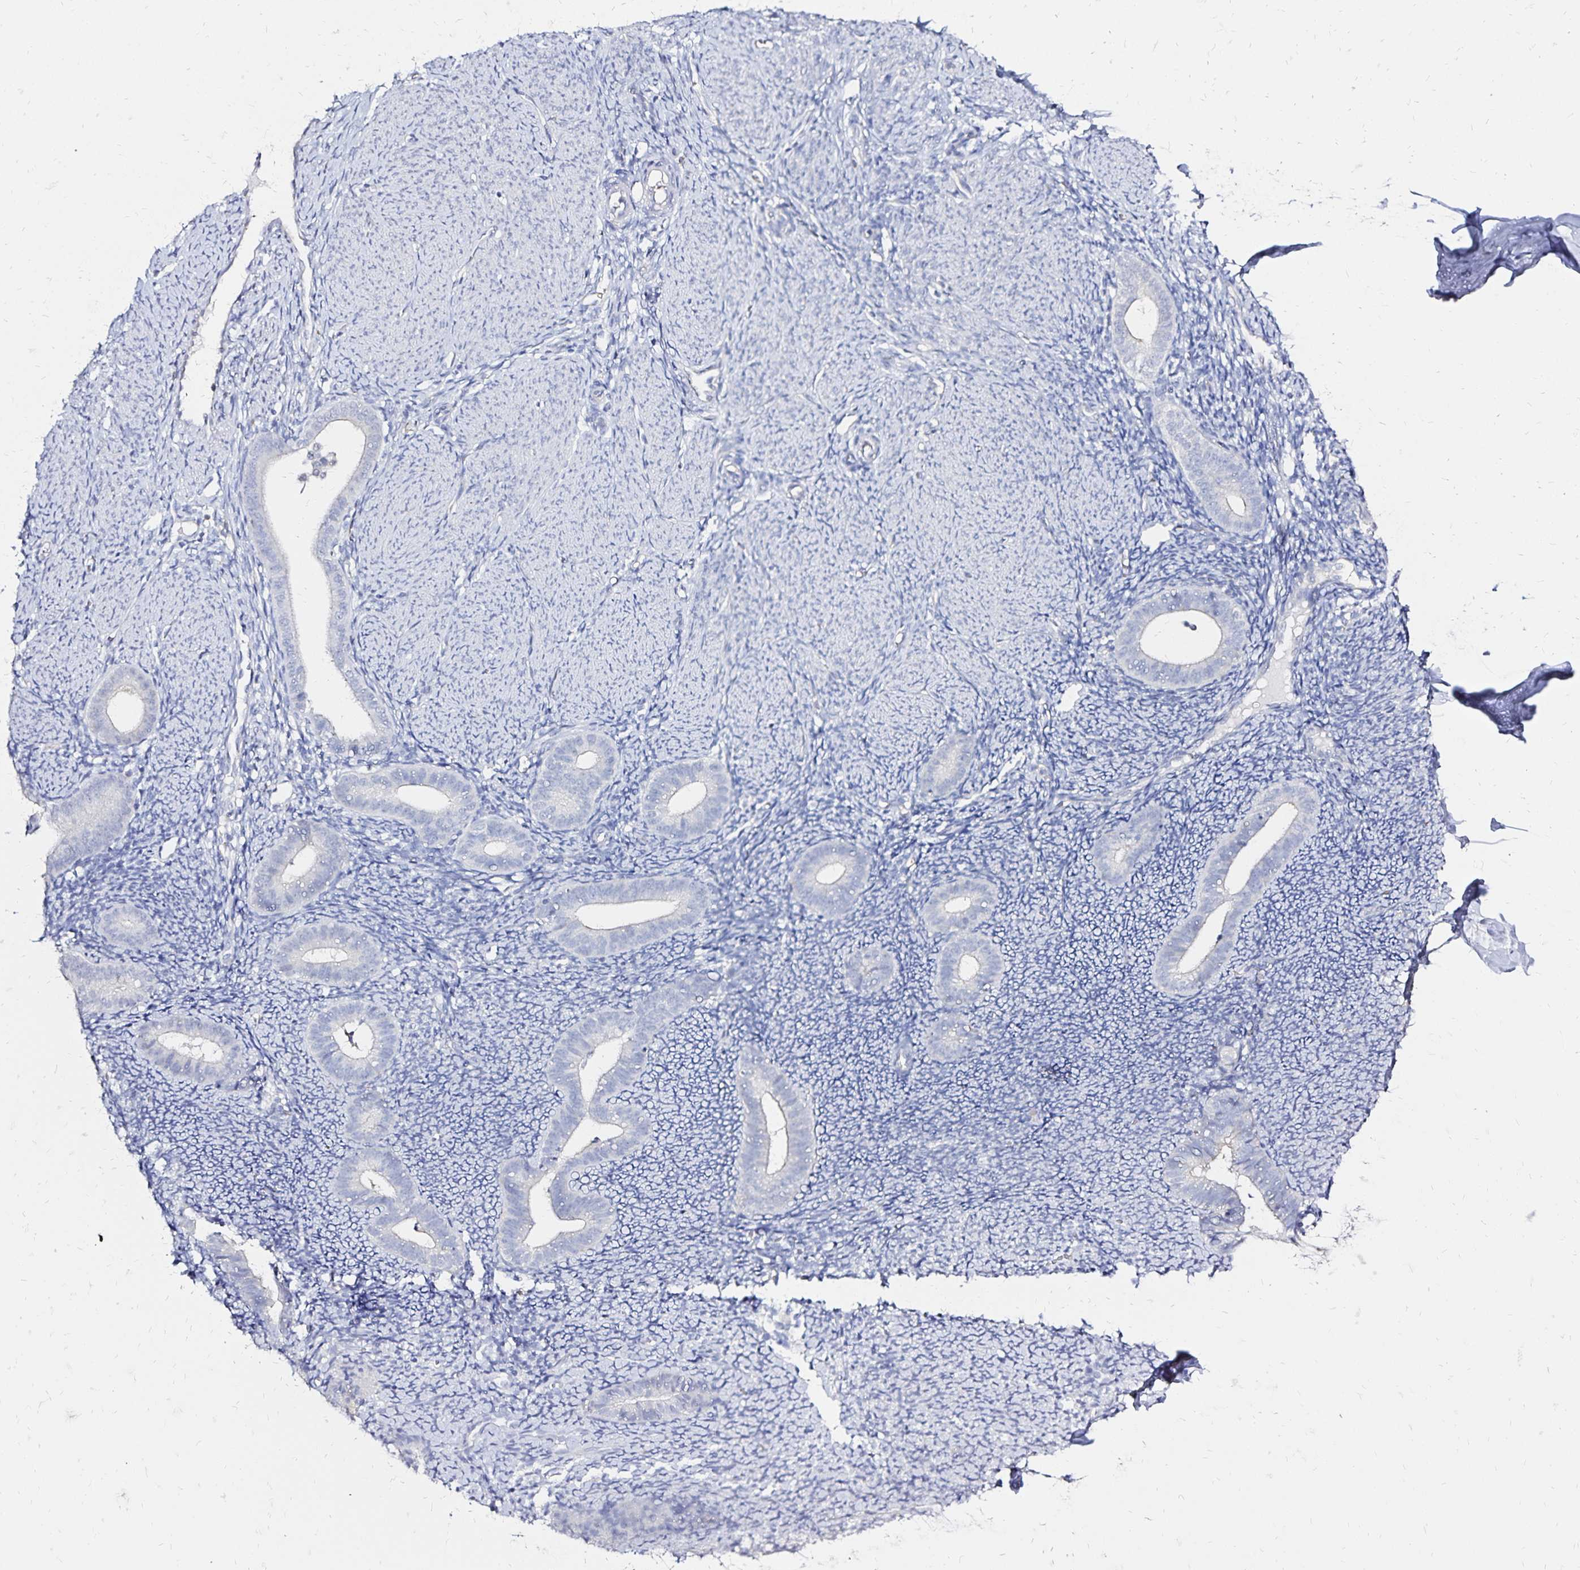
{"staining": {"intensity": "negative", "quantity": "none", "location": "none"}, "tissue": "endometrium", "cell_type": "Cells in endometrial stroma", "image_type": "normal", "snomed": [{"axis": "morphology", "description": "Normal tissue, NOS"}, {"axis": "topography", "description": "Endometrium"}], "caption": "This is an immunohistochemistry image of normal endometrium. There is no expression in cells in endometrial stroma.", "gene": "SLC5A1", "patient": {"sex": "female", "age": 39}}